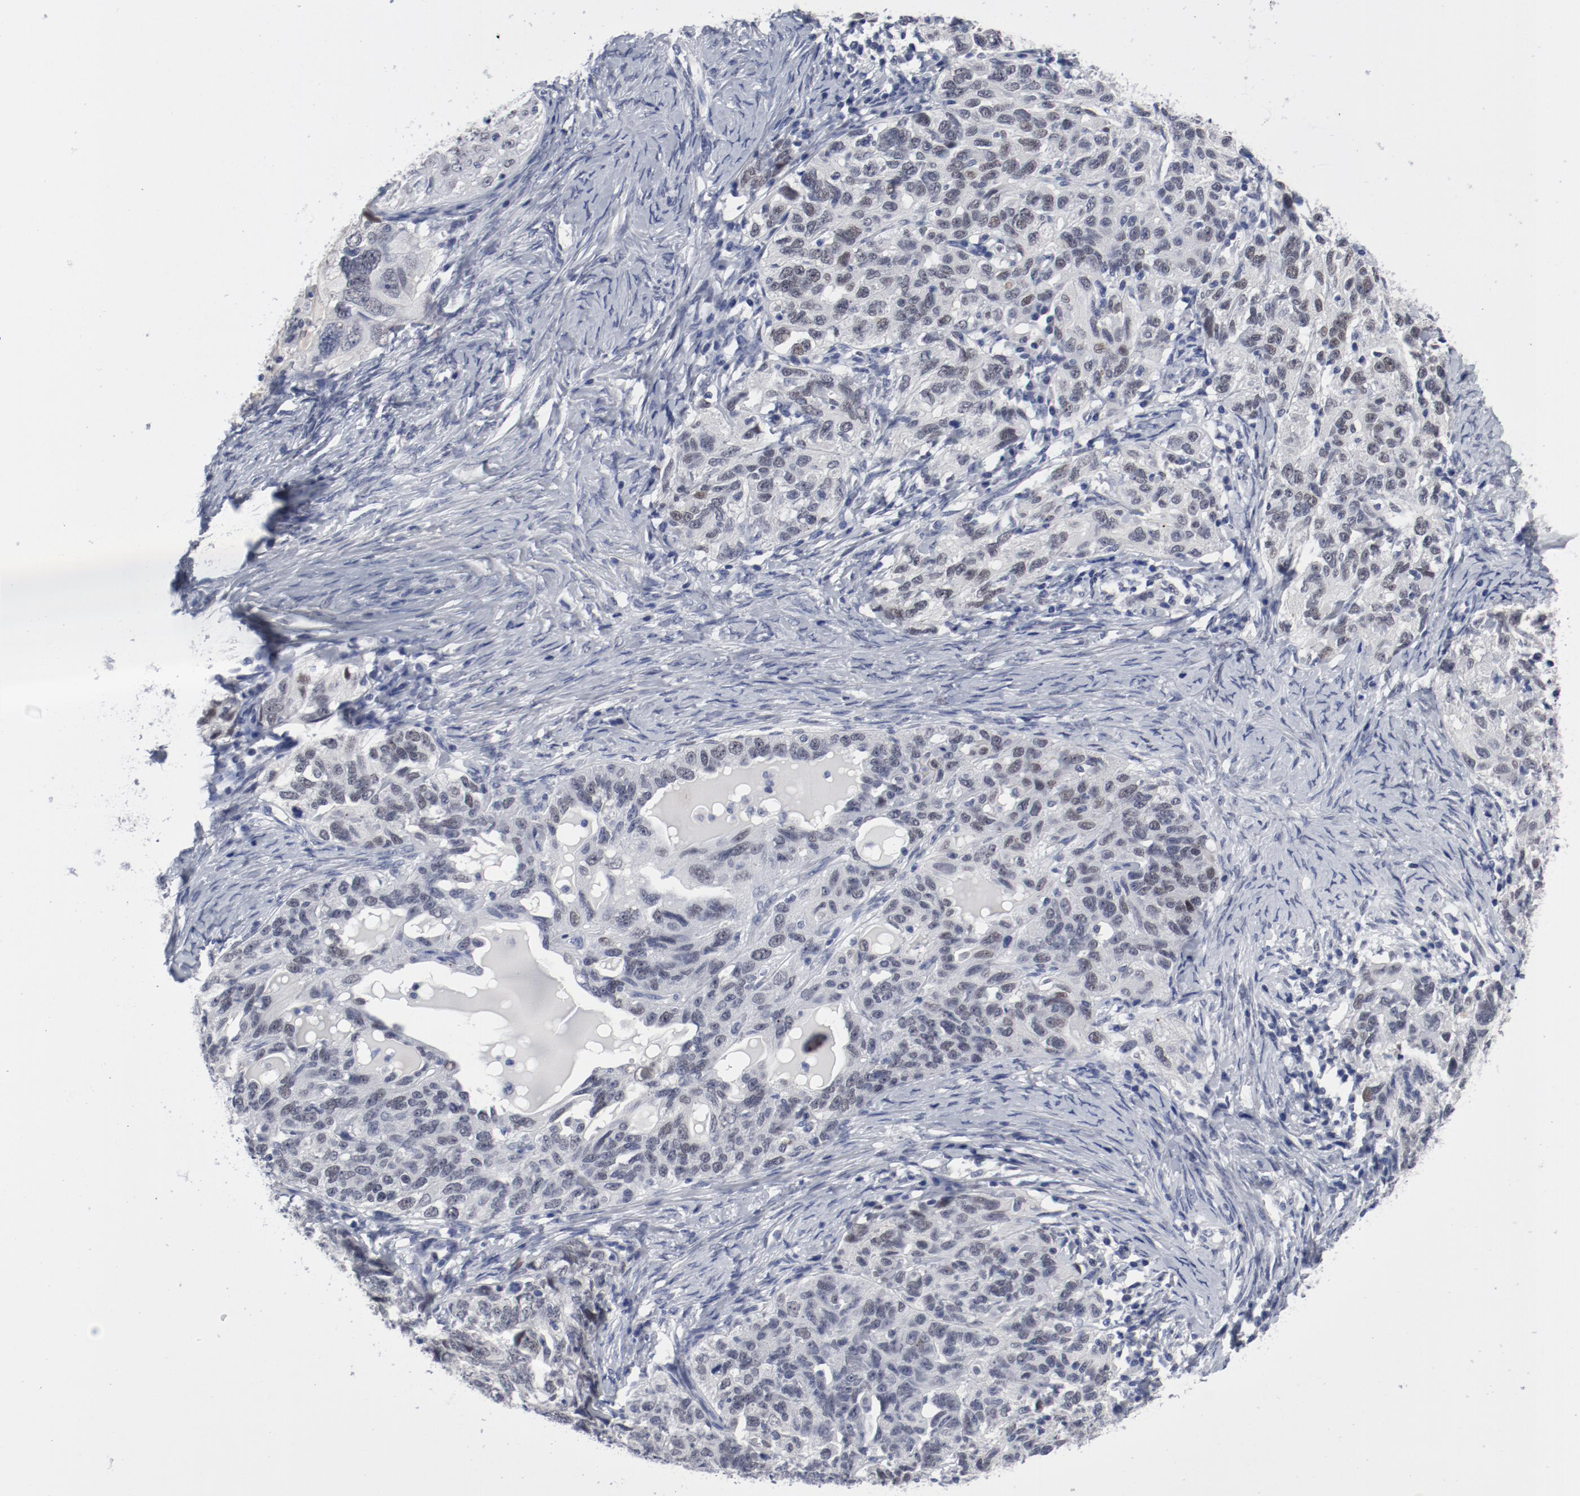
{"staining": {"intensity": "weak", "quantity": "<25%", "location": "nuclear"}, "tissue": "ovarian cancer", "cell_type": "Tumor cells", "image_type": "cancer", "snomed": [{"axis": "morphology", "description": "Cystadenocarcinoma, serous, NOS"}, {"axis": "topography", "description": "Ovary"}], "caption": "A high-resolution micrograph shows IHC staining of ovarian cancer (serous cystadenocarcinoma), which shows no significant staining in tumor cells.", "gene": "ANKLE2", "patient": {"sex": "female", "age": 82}}